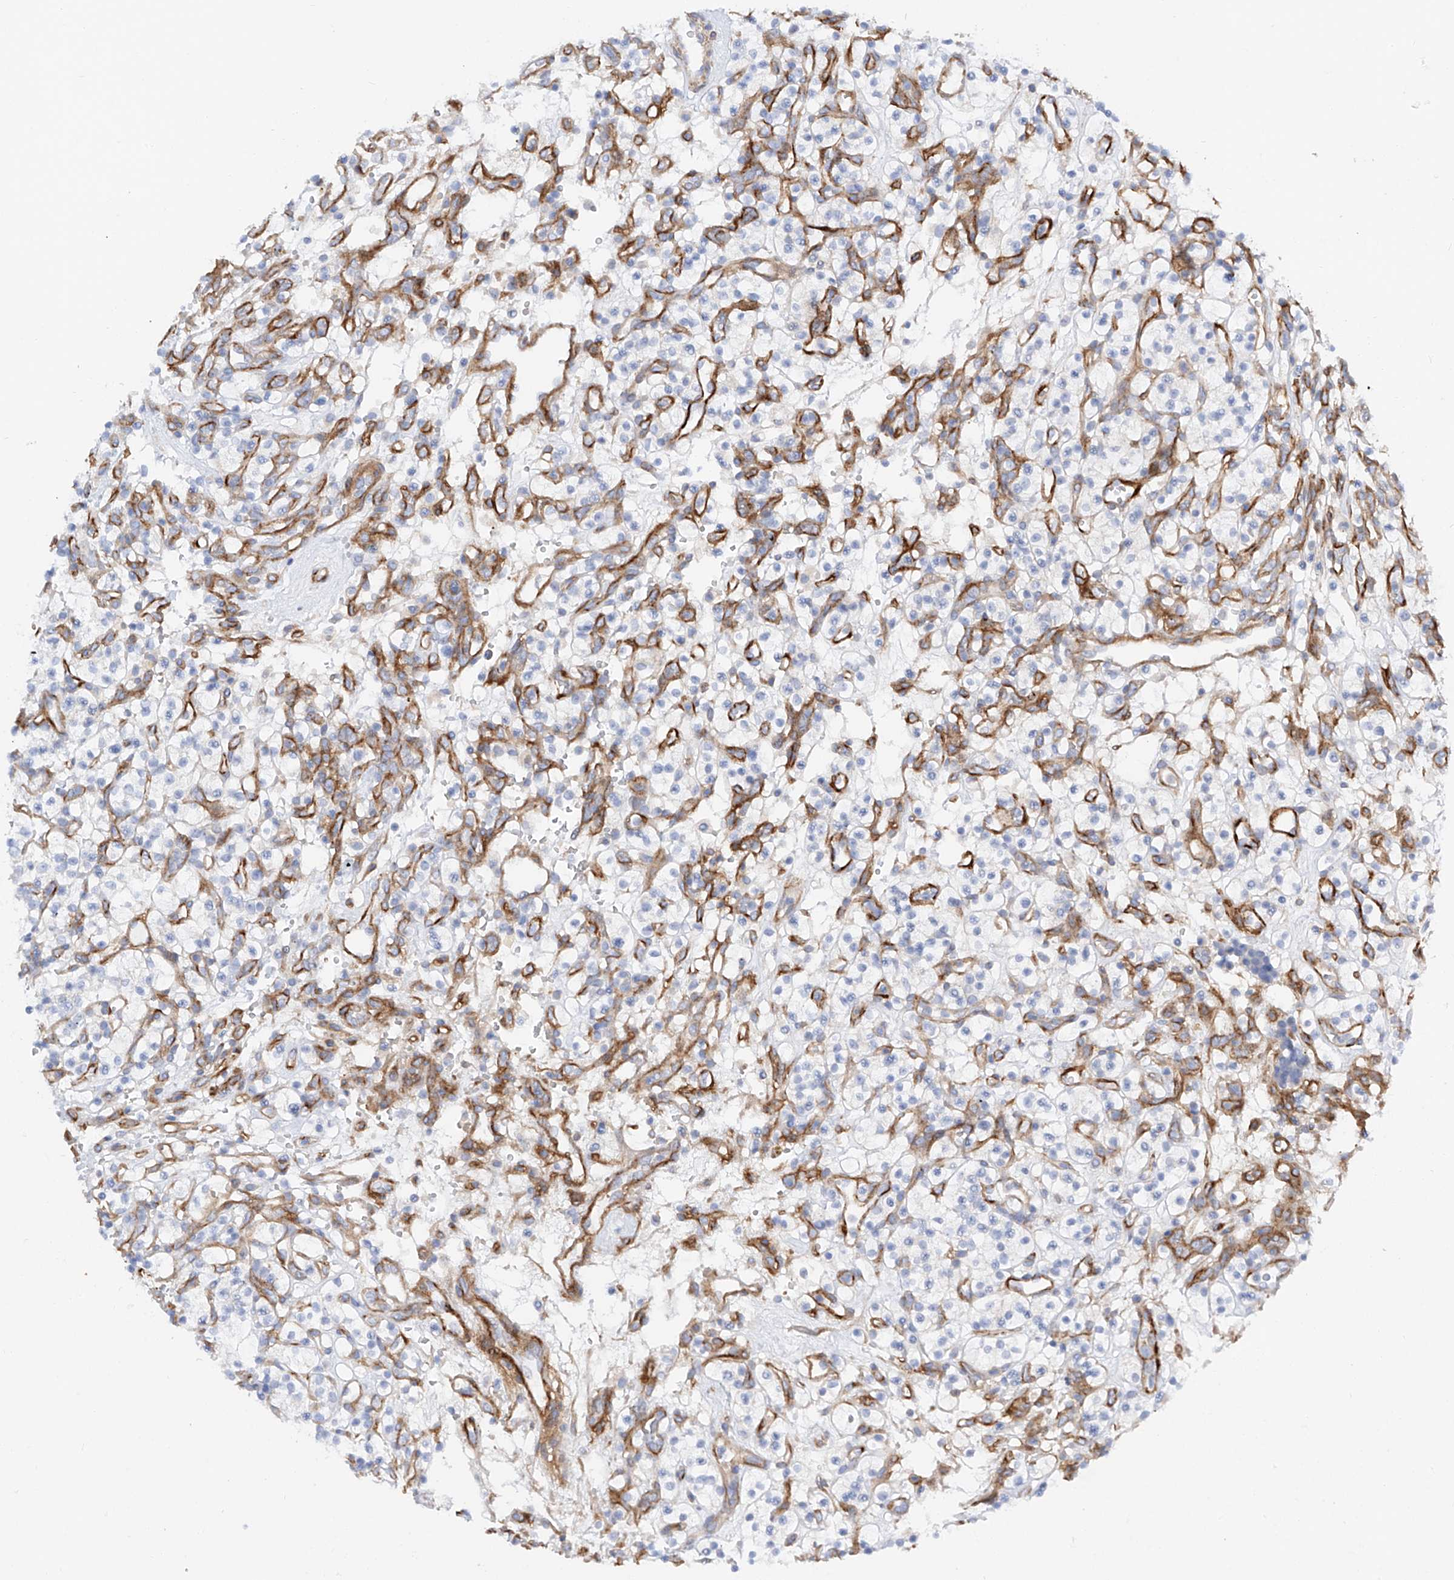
{"staining": {"intensity": "negative", "quantity": "none", "location": "none"}, "tissue": "renal cancer", "cell_type": "Tumor cells", "image_type": "cancer", "snomed": [{"axis": "morphology", "description": "Adenocarcinoma, NOS"}, {"axis": "topography", "description": "Kidney"}], "caption": "A micrograph of human renal cancer is negative for staining in tumor cells. (DAB (3,3'-diaminobenzidine) immunohistochemistry, high magnification).", "gene": "LCA5", "patient": {"sex": "female", "age": 57}}